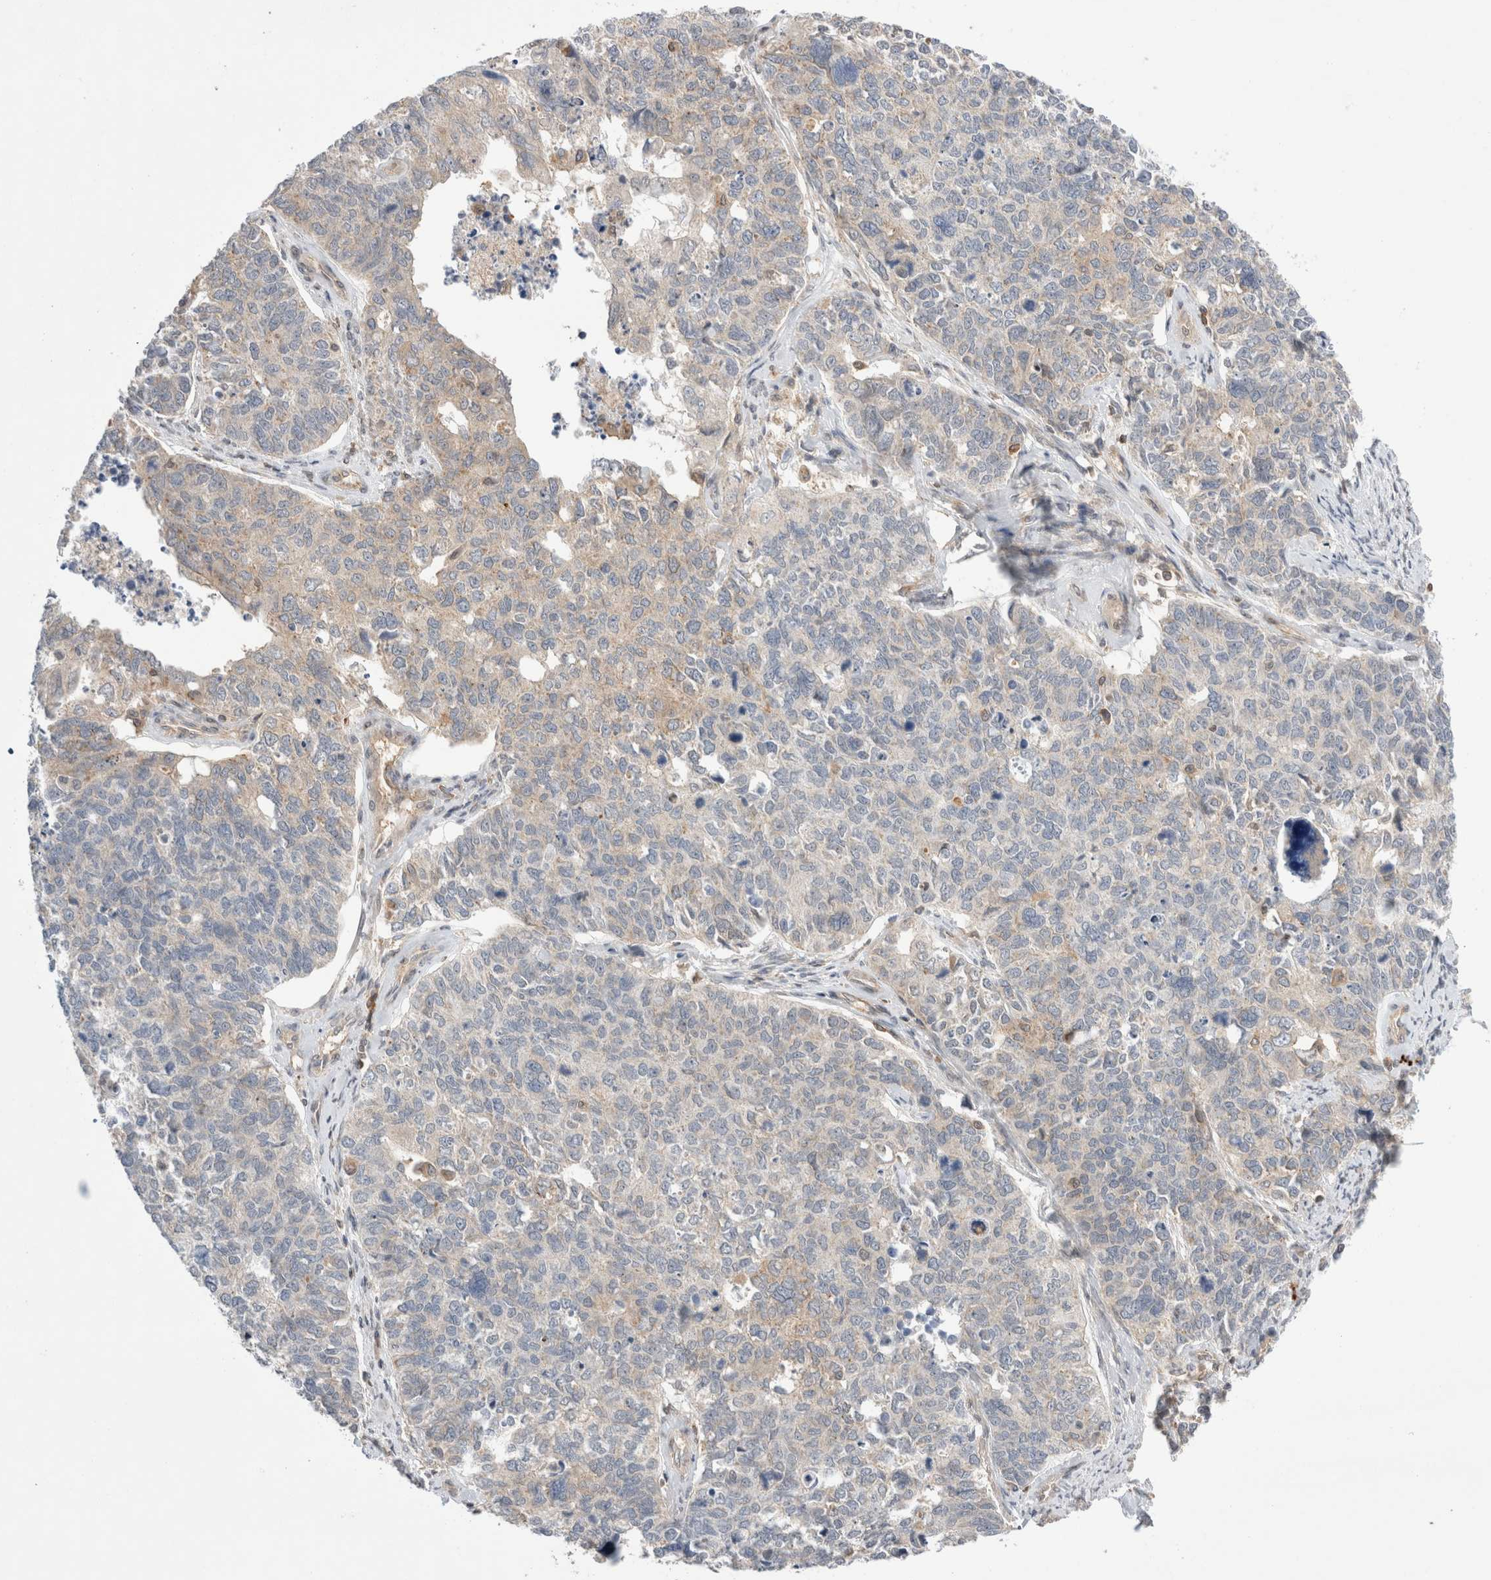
{"staining": {"intensity": "weak", "quantity": "<25%", "location": "cytoplasmic/membranous"}, "tissue": "cervical cancer", "cell_type": "Tumor cells", "image_type": "cancer", "snomed": [{"axis": "morphology", "description": "Squamous cell carcinoma, NOS"}, {"axis": "topography", "description": "Cervix"}], "caption": "Immunohistochemistry (IHC) histopathology image of cervical cancer (squamous cell carcinoma) stained for a protein (brown), which exhibits no staining in tumor cells. Brightfield microscopy of IHC stained with DAB (brown) and hematoxylin (blue), captured at high magnification.", "gene": "NFKB1", "patient": {"sex": "female", "age": 63}}